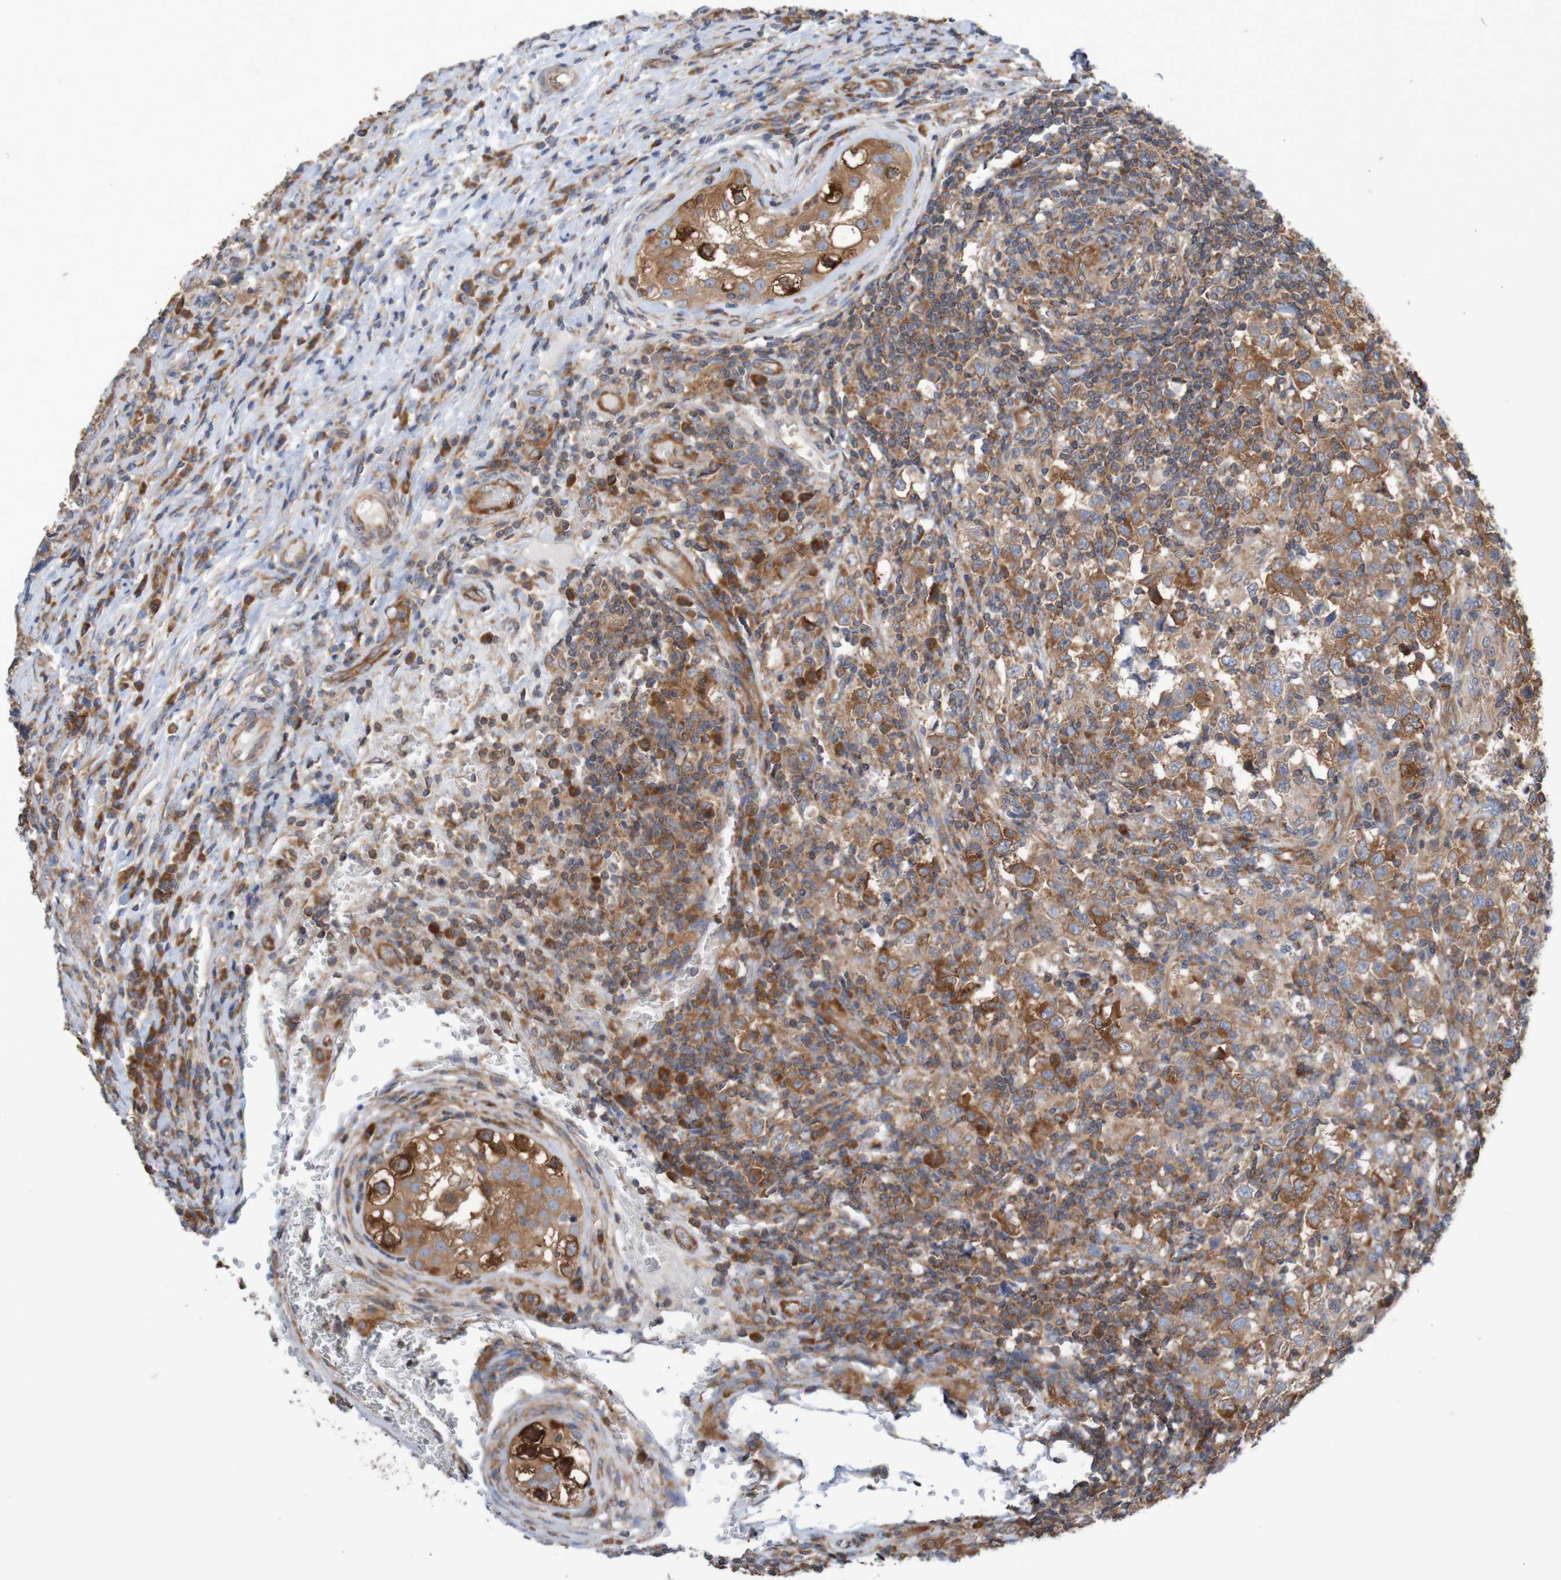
{"staining": {"intensity": "strong", "quantity": ">75%", "location": "cytoplasmic/membranous"}, "tissue": "testis cancer", "cell_type": "Tumor cells", "image_type": "cancer", "snomed": [{"axis": "morphology", "description": "Carcinoma, Embryonal, NOS"}, {"axis": "topography", "description": "Testis"}], "caption": "This is an image of immunohistochemistry staining of embryonal carcinoma (testis), which shows strong expression in the cytoplasmic/membranous of tumor cells.", "gene": "LRRC47", "patient": {"sex": "male", "age": 21}}